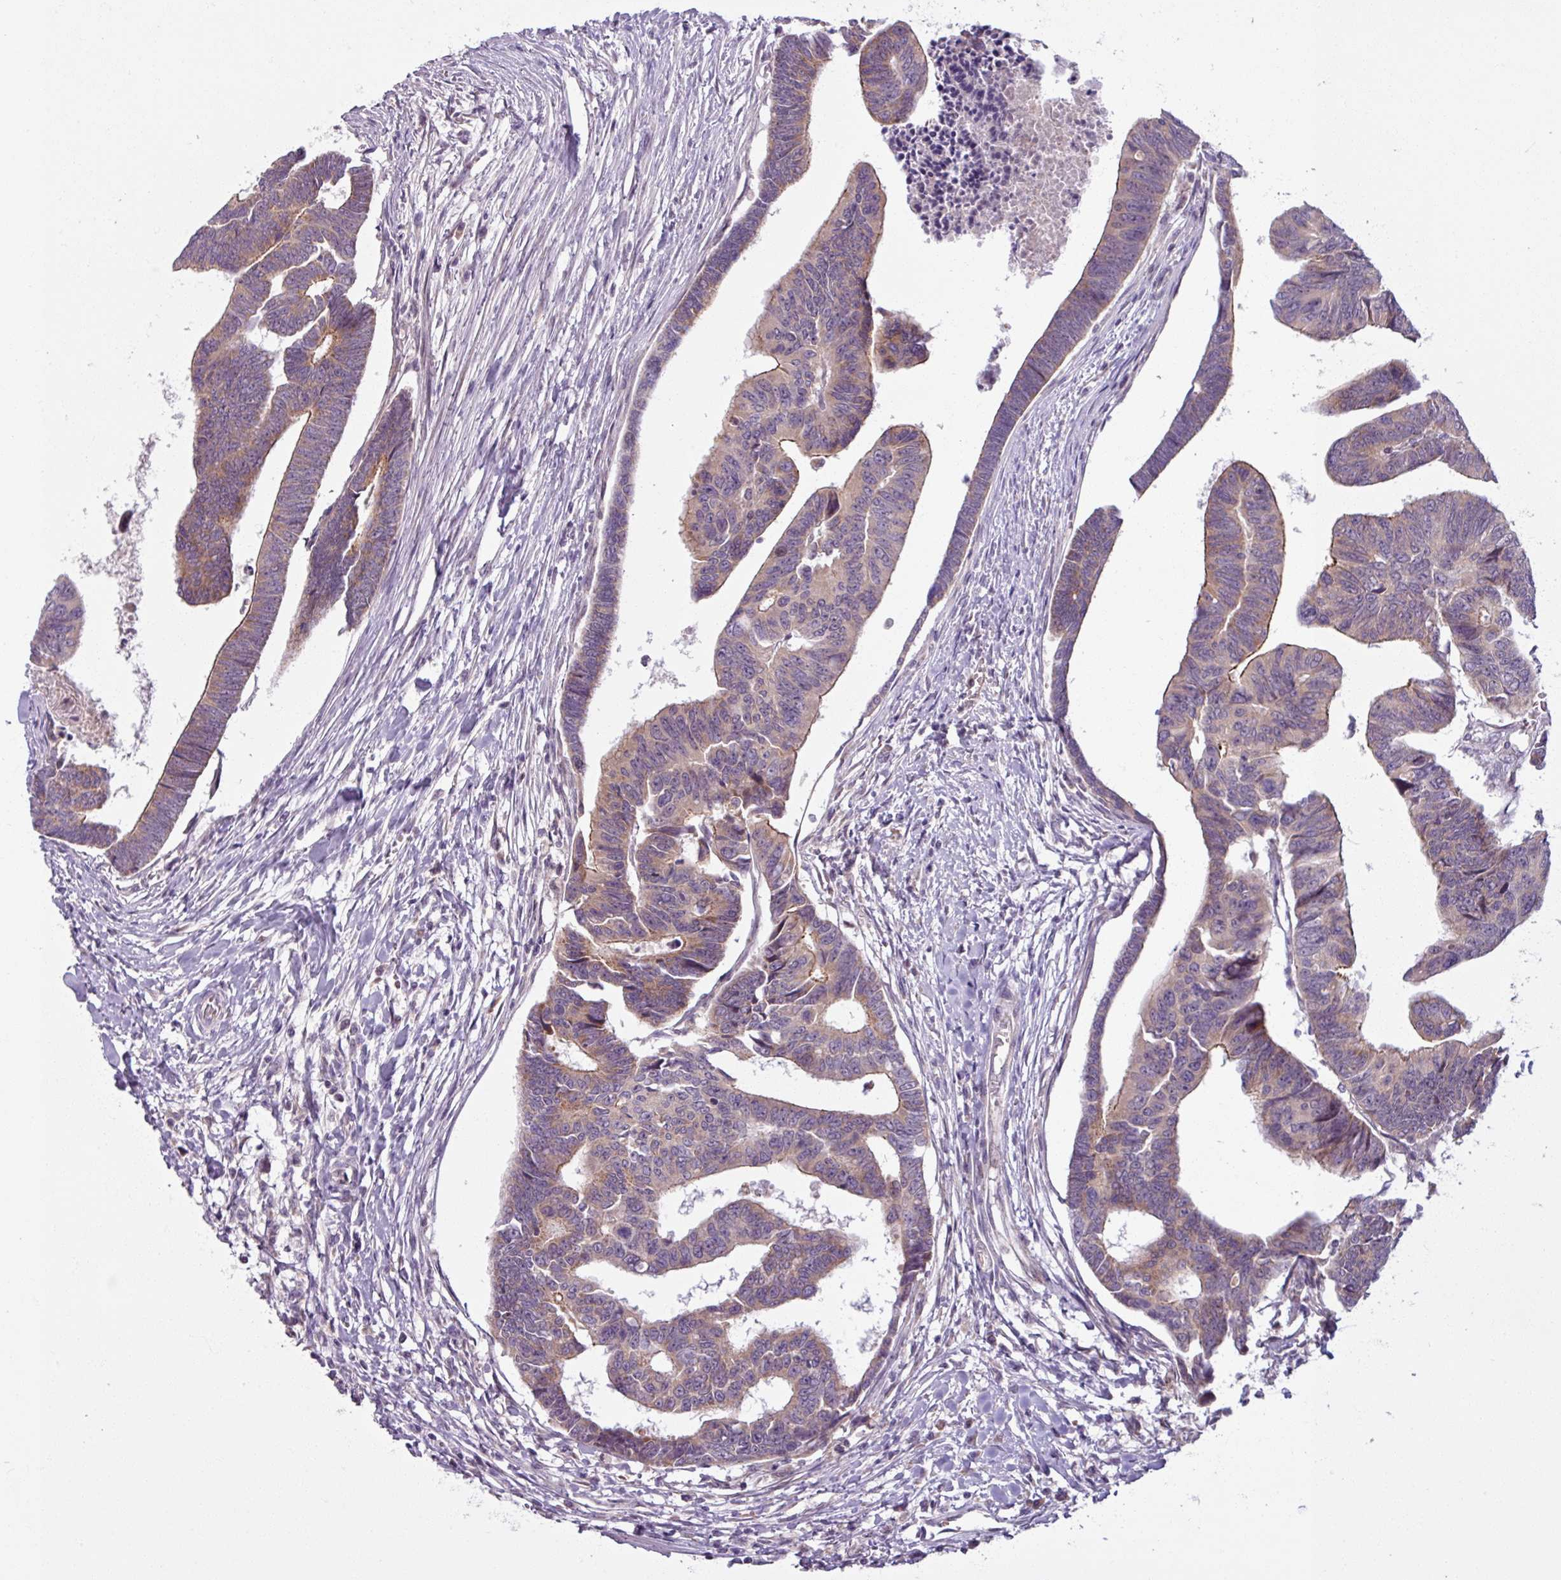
{"staining": {"intensity": "weak", "quantity": "25%-75%", "location": "cytoplasmic/membranous"}, "tissue": "colorectal cancer", "cell_type": "Tumor cells", "image_type": "cancer", "snomed": [{"axis": "morphology", "description": "Adenocarcinoma, NOS"}, {"axis": "topography", "description": "Rectum"}], "caption": "The histopathology image displays immunohistochemical staining of colorectal cancer (adenocarcinoma). There is weak cytoplasmic/membranous staining is seen in about 25%-75% of tumor cells.", "gene": "OGFOD3", "patient": {"sex": "female", "age": 65}}